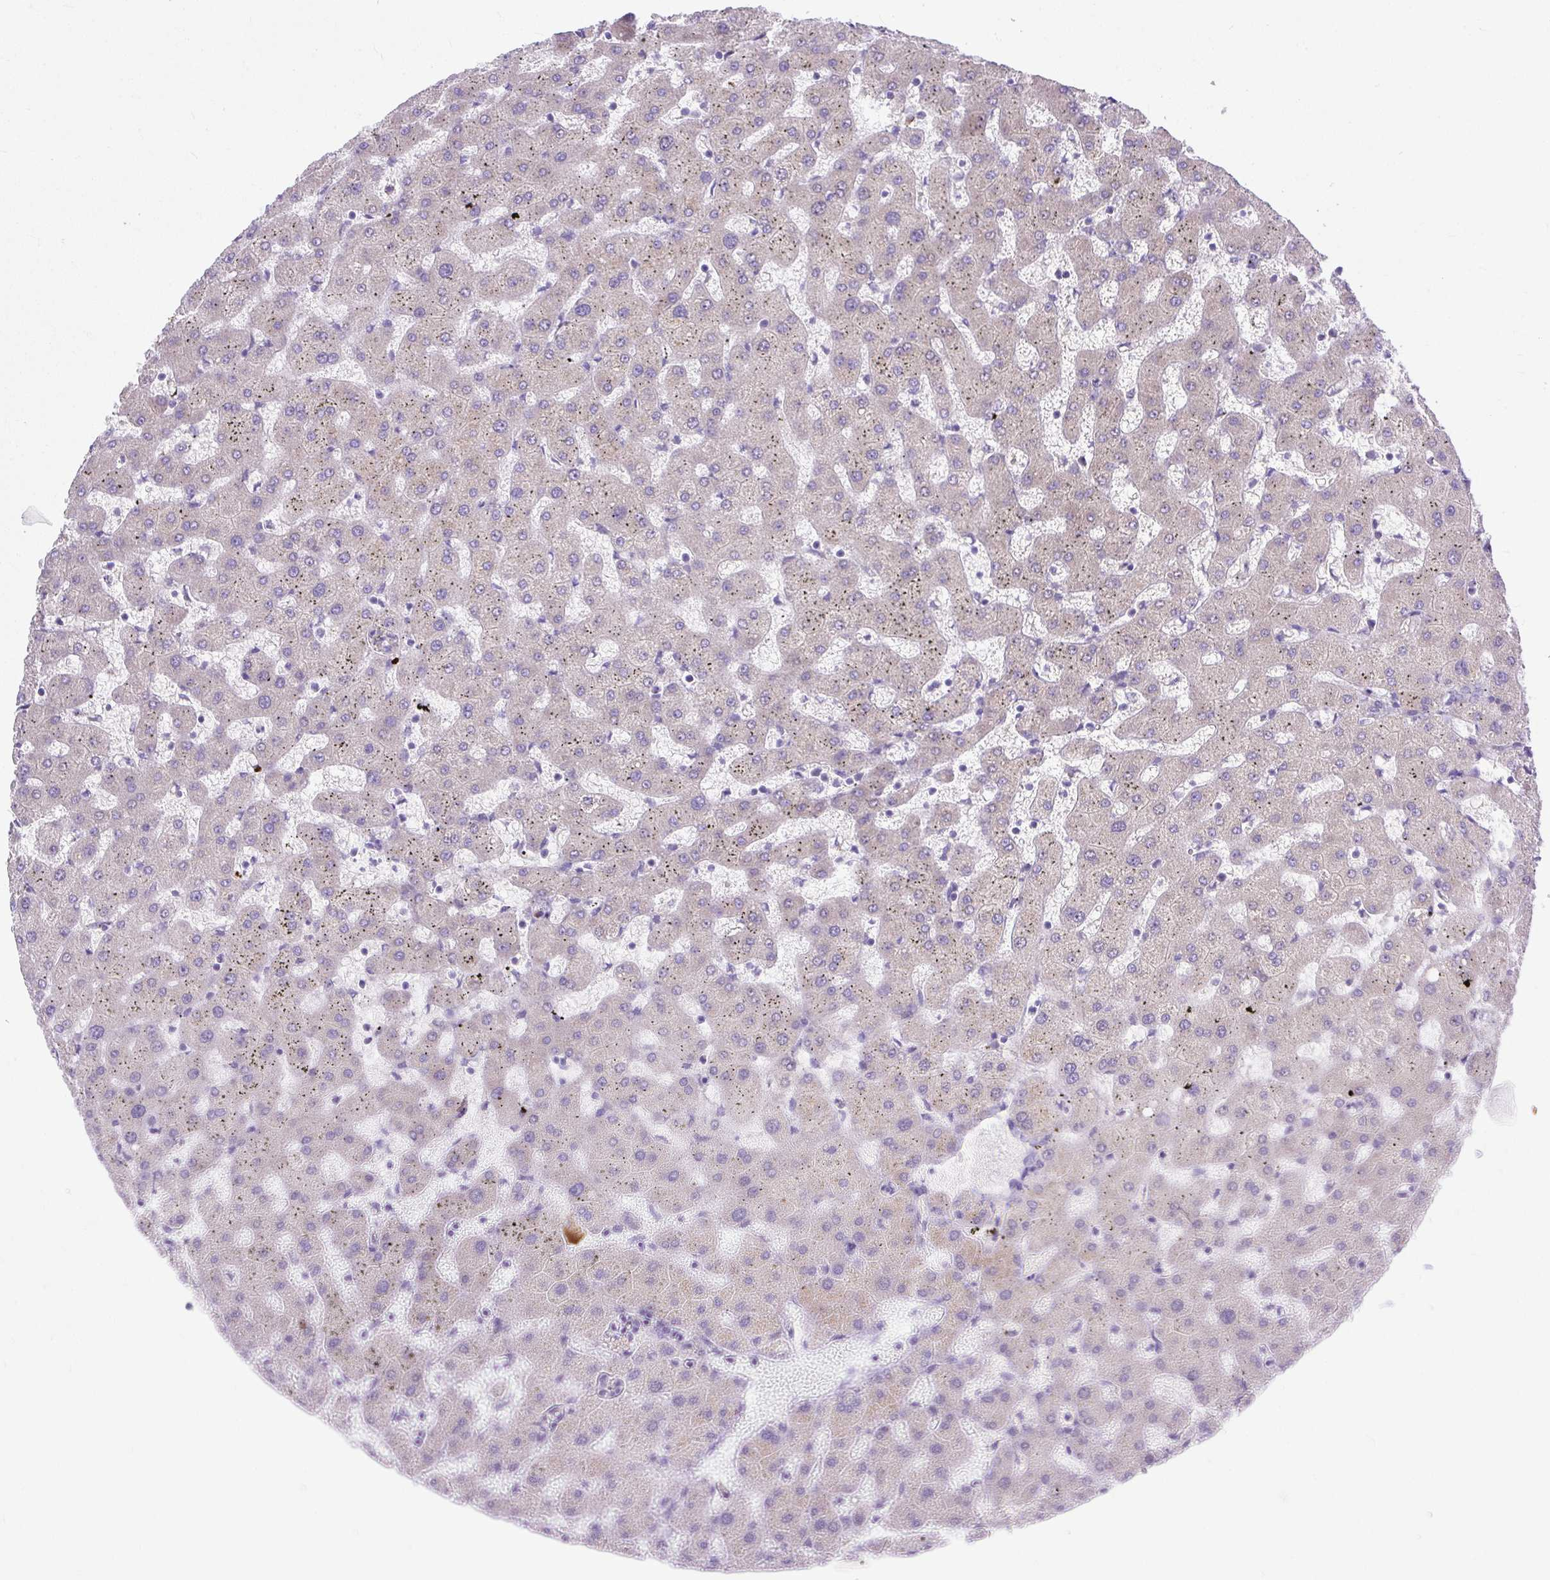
{"staining": {"intensity": "negative", "quantity": "none", "location": "none"}, "tissue": "liver", "cell_type": "Cholangiocytes", "image_type": "normal", "snomed": [{"axis": "morphology", "description": "Normal tissue, NOS"}, {"axis": "topography", "description": "Liver"}], "caption": "This is a photomicrograph of immunohistochemistry (IHC) staining of normal liver, which shows no expression in cholangiocytes. (Immunohistochemistry, brightfield microscopy, high magnification).", "gene": "SYBU", "patient": {"sex": "female", "age": 63}}